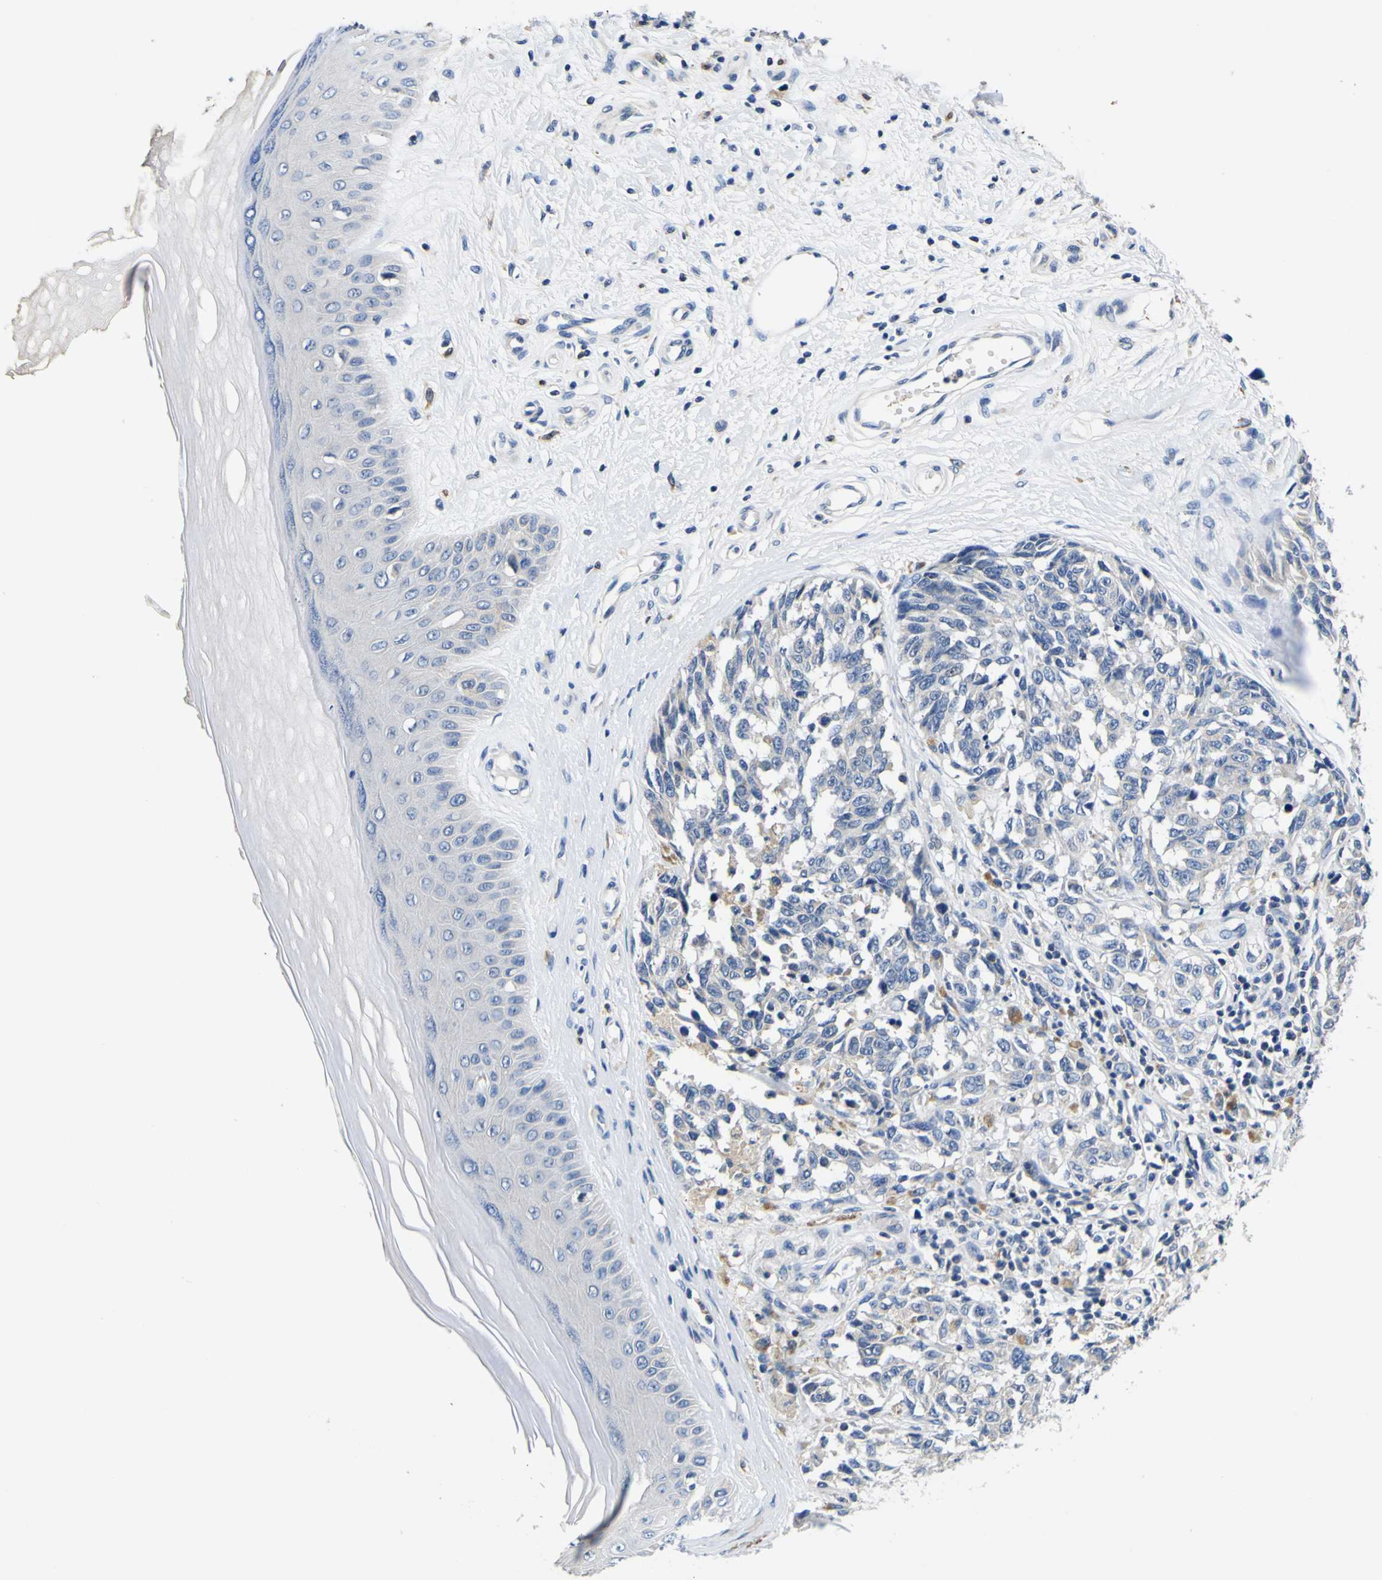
{"staining": {"intensity": "weak", "quantity": "<25%", "location": "cytoplasmic/membranous"}, "tissue": "melanoma", "cell_type": "Tumor cells", "image_type": "cancer", "snomed": [{"axis": "morphology", "description": "Malignant melanoma, NOS"}, {"axis": "topography", "description": "Skin"}], "caption": "High power microscopy image of an immunohistochemistry (IHC) histopathology image of malignant melanoma, revealing no significant staining in tumor cells.", "gene": "TNIK", "patient": {"sex": "female", "age": 64}}